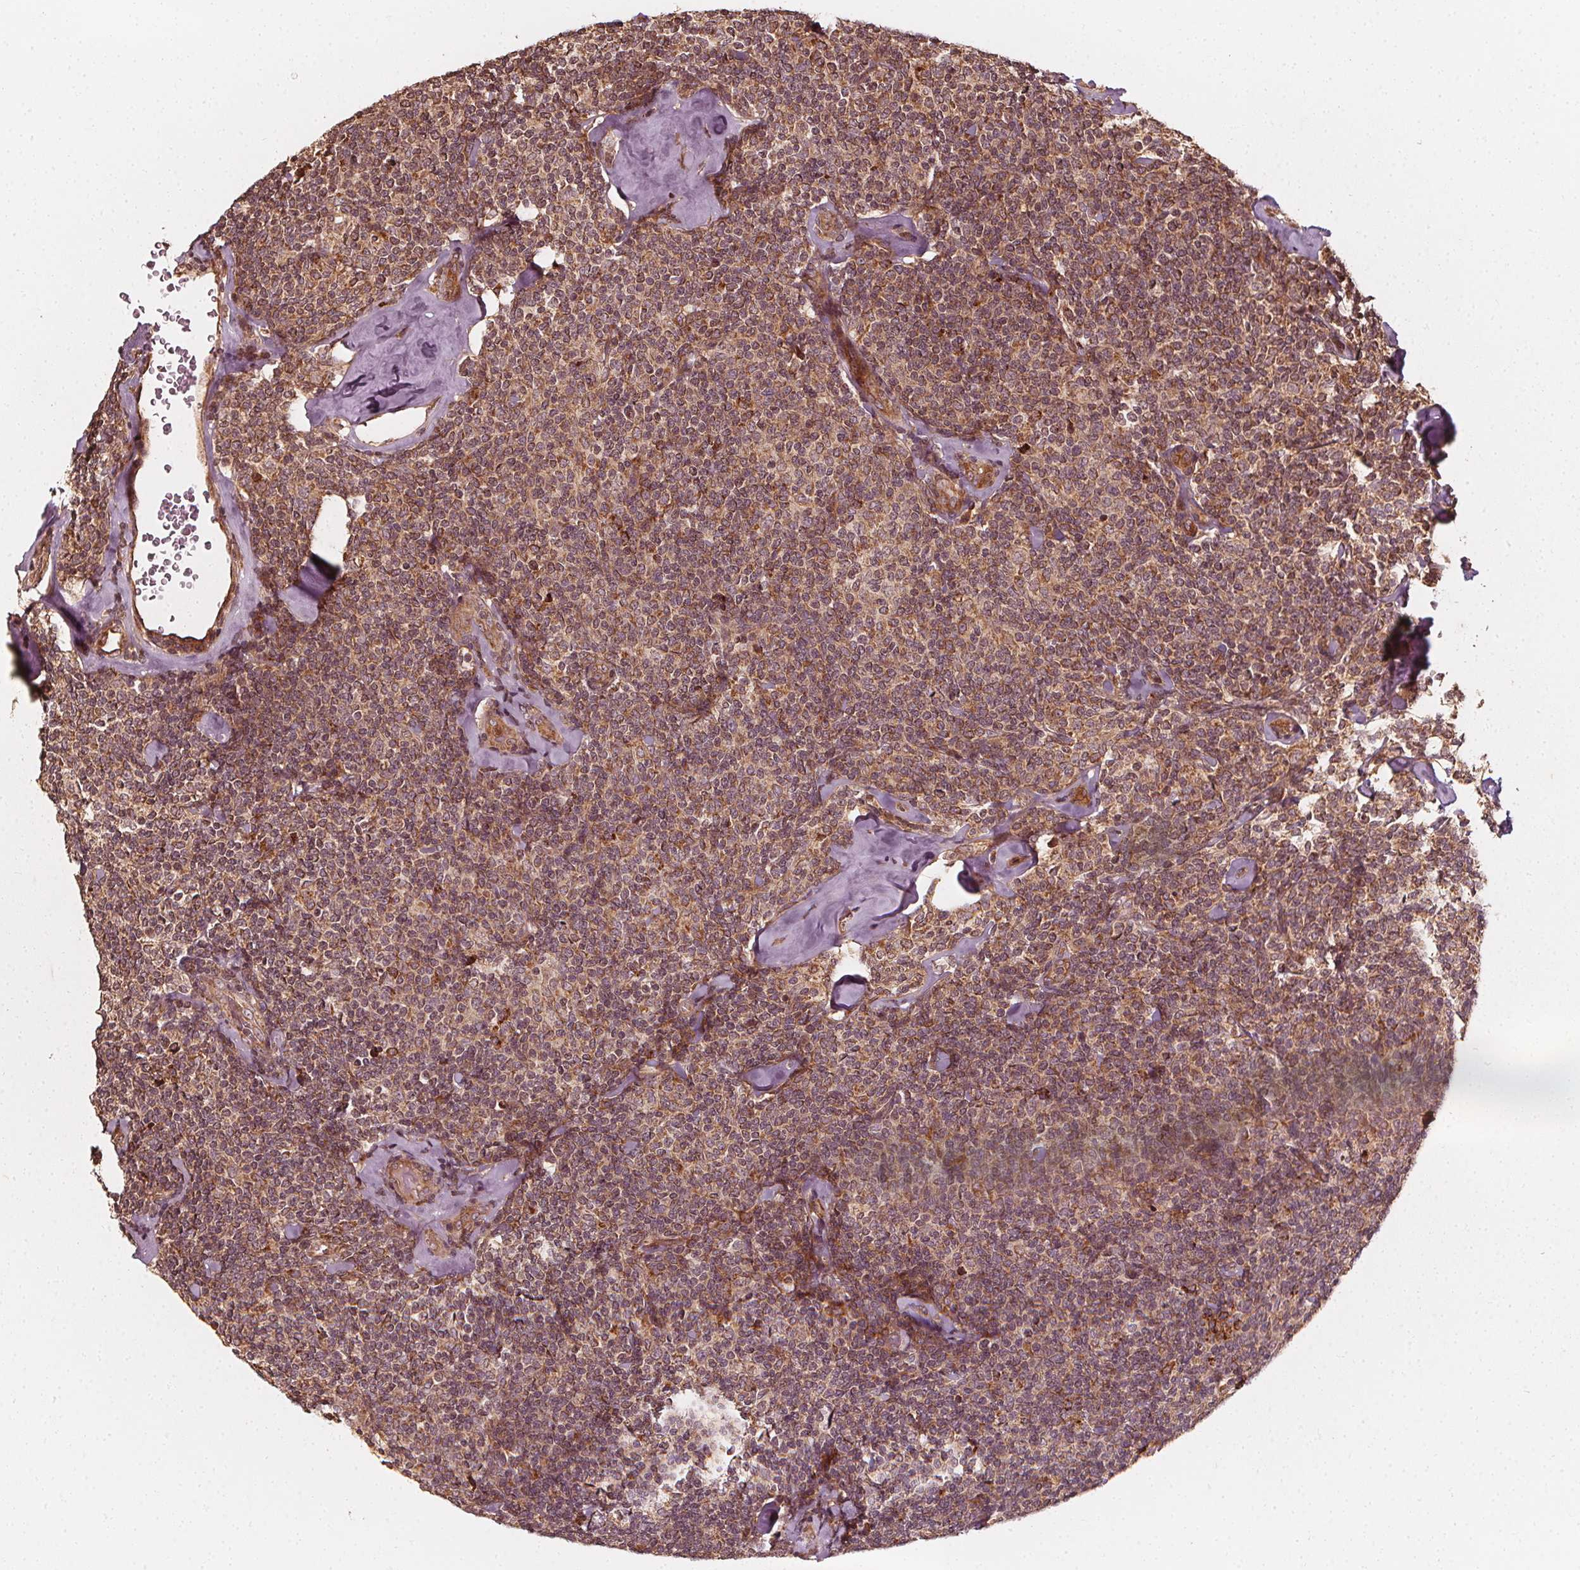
{"staining": {"intensity": "weak", "quantity": ">75%", "location": "cytoplasmic/membranous"}, "tissue": "lymphoma", "cell_type": "Tumor cells", "image_type": "cancer", "snomed": [{"axis": "morphology", "description": "Malignant lymphoma, non-Hodgkin's type, Low grade"}, {"axis": "topography", "description": "Lymph node"}], "caption": "Malignant lymphoma, non-Hodgkin's type (low-grade) stained with a brown dye exhibits weak cytoplasmic/membranous positive expression in about >75% of tumor cells.", "gene": "NPC1", "patient": {"sex": "female", "age": 56}}